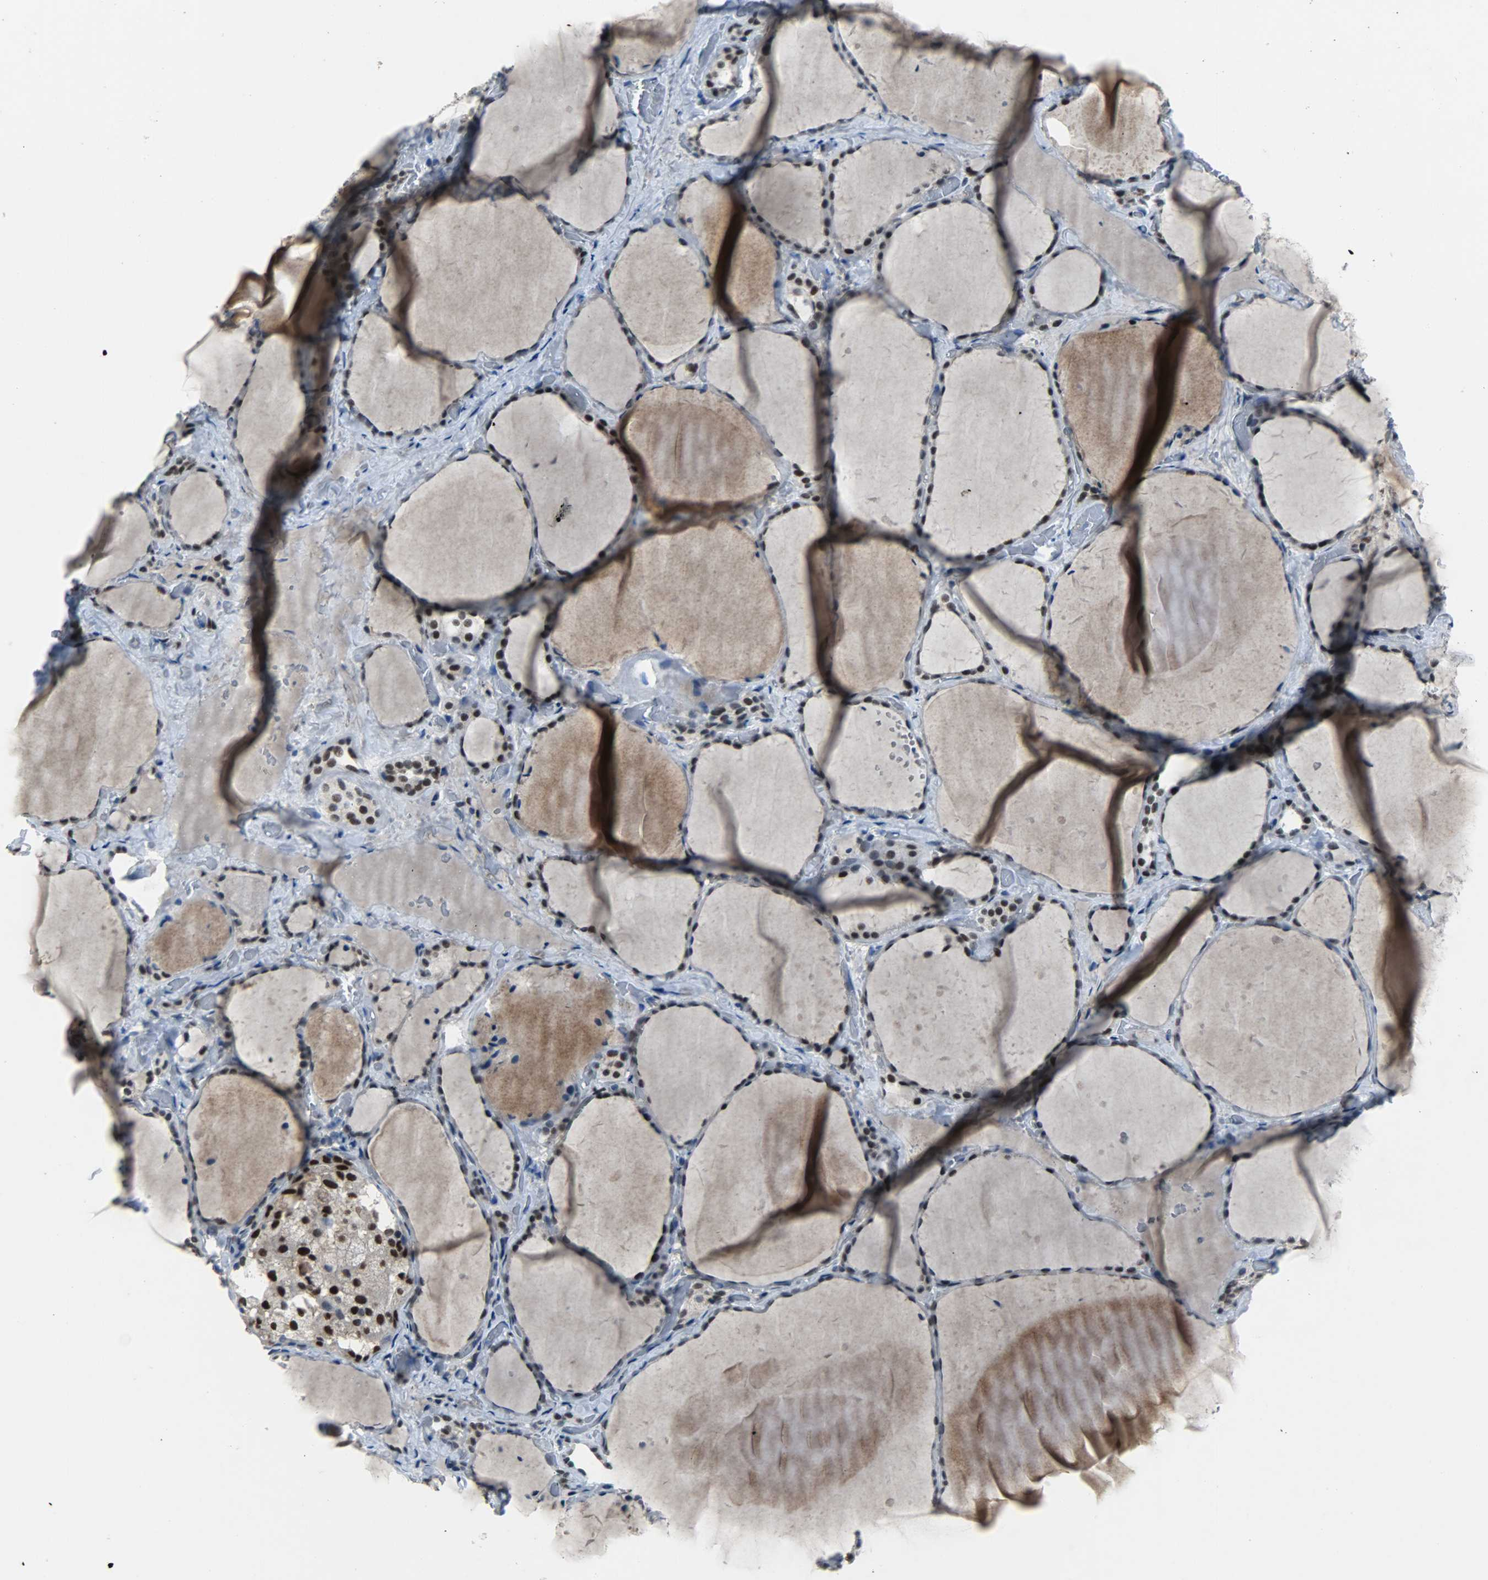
{"staining": {"intensity": "moderate", "quantity": ">75%", "location": "nuclear"}, "tissue": "thyroid gland", "cell_type": "Glandular cells", "image_type": "normal", "snomed": [{"axis": "morphology", "description": "Normal tissue, NOS"}, {"axis": "topography", "description": "Thyroid gland"}], "caption": "Human thyroid gland stained for a protein (brown) demonstrates moderate nuclear positive positivity in approximately >75% of glandular cells.", "gene": "PPARG", "patient": {"sex": "female", "age": 22}}